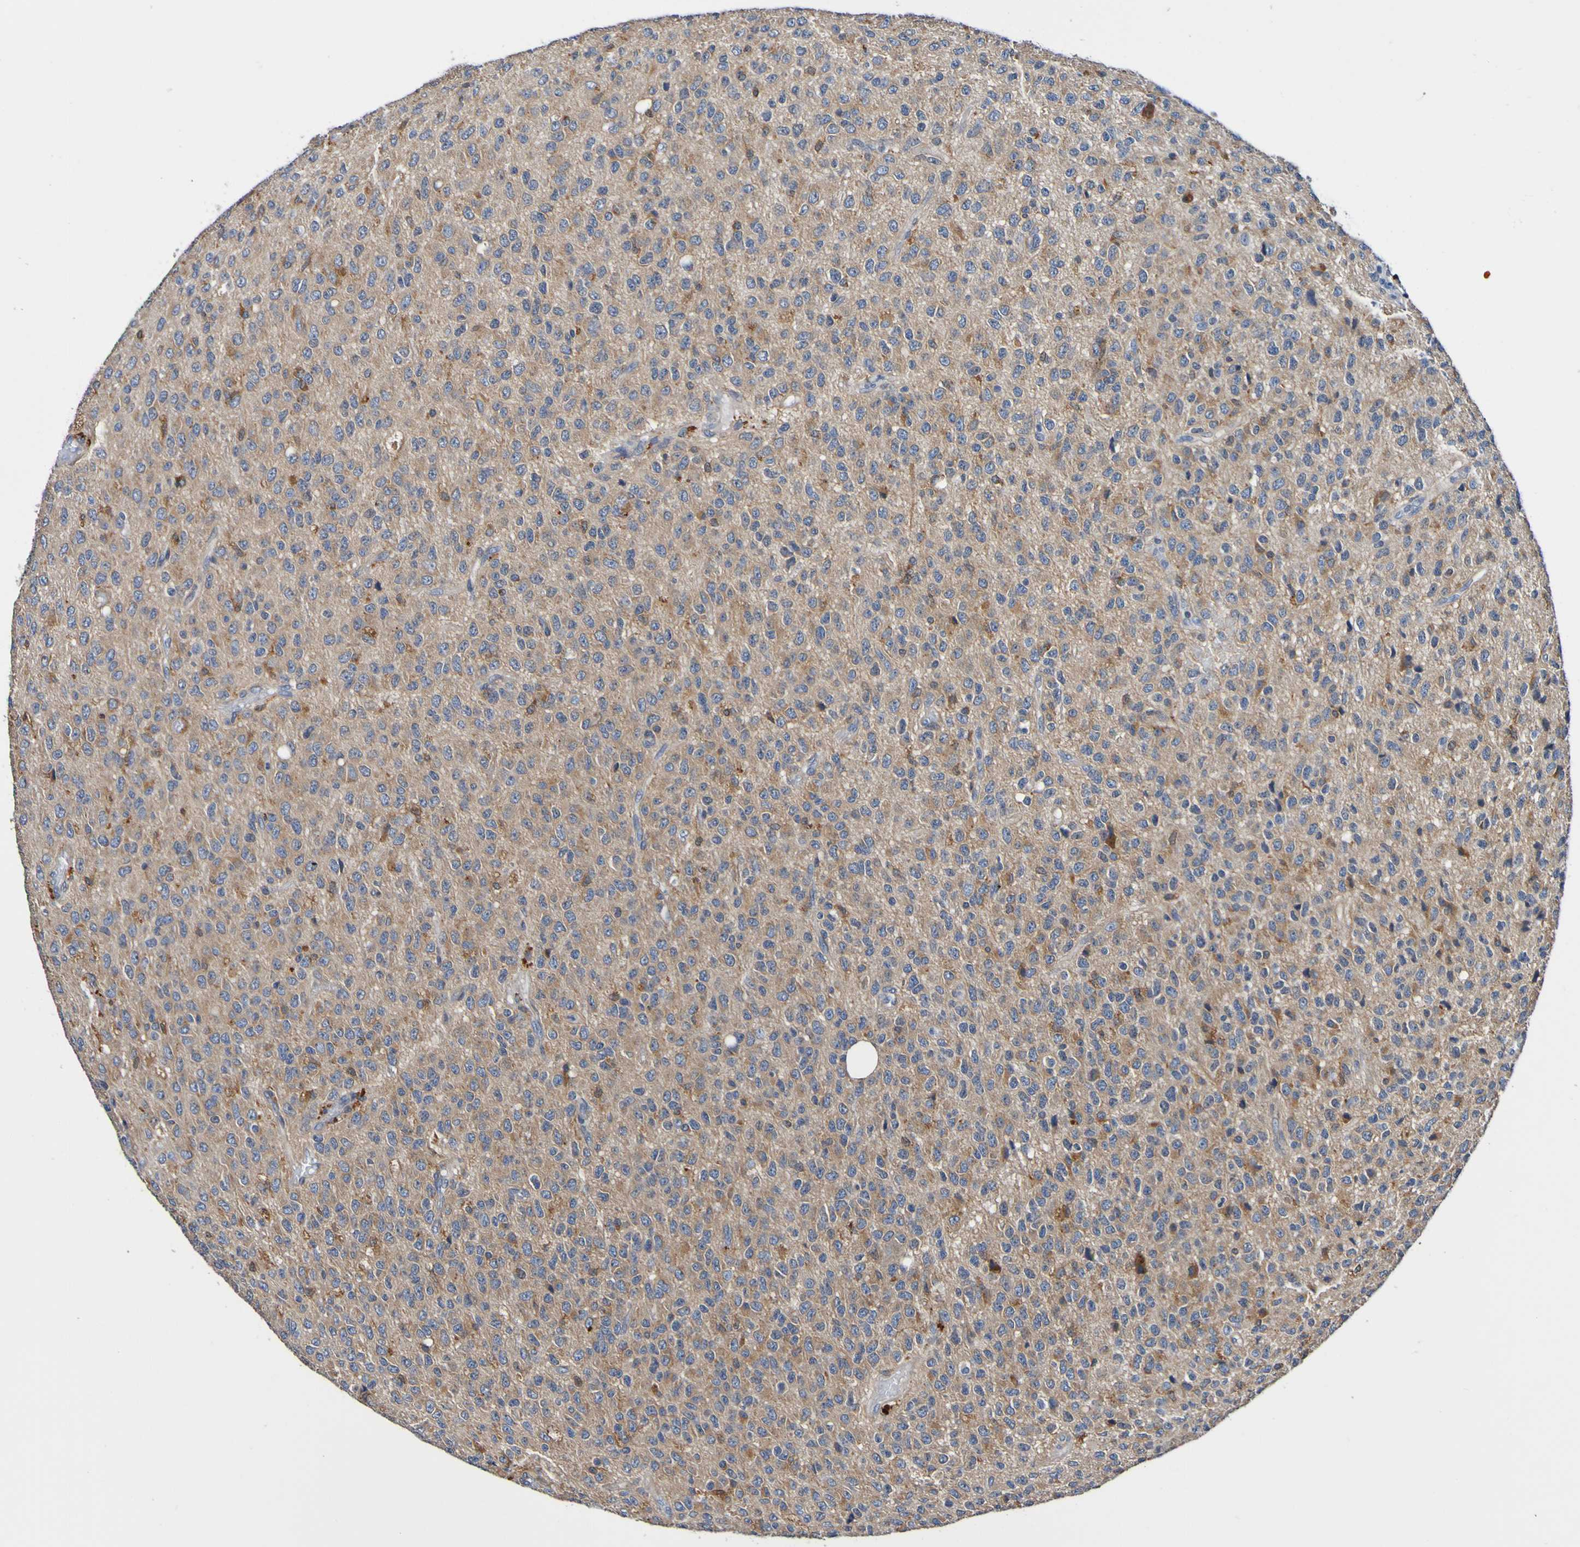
{"staining": {"intensity": "moderate", "quantity": "<25%", "location": "cytoplasmic/membranous"}, "tissue": "glioma", "cell_type": "Tumor cells", "image_type": "cancer", "snomed": [{"axis": "morphology", "description": "Glioma, malignant, High grade"}, {"axis": "topography", "description": "pancreas cauda"}], "caption": "A high-resolution image shows immunohistochemistry staining of glioma, which reveals moderate cytoplasmic/membranous staining in about <25% of tumor cells.", "gene": "METAP2", "patient": {"sex": "male", "age": 60}}